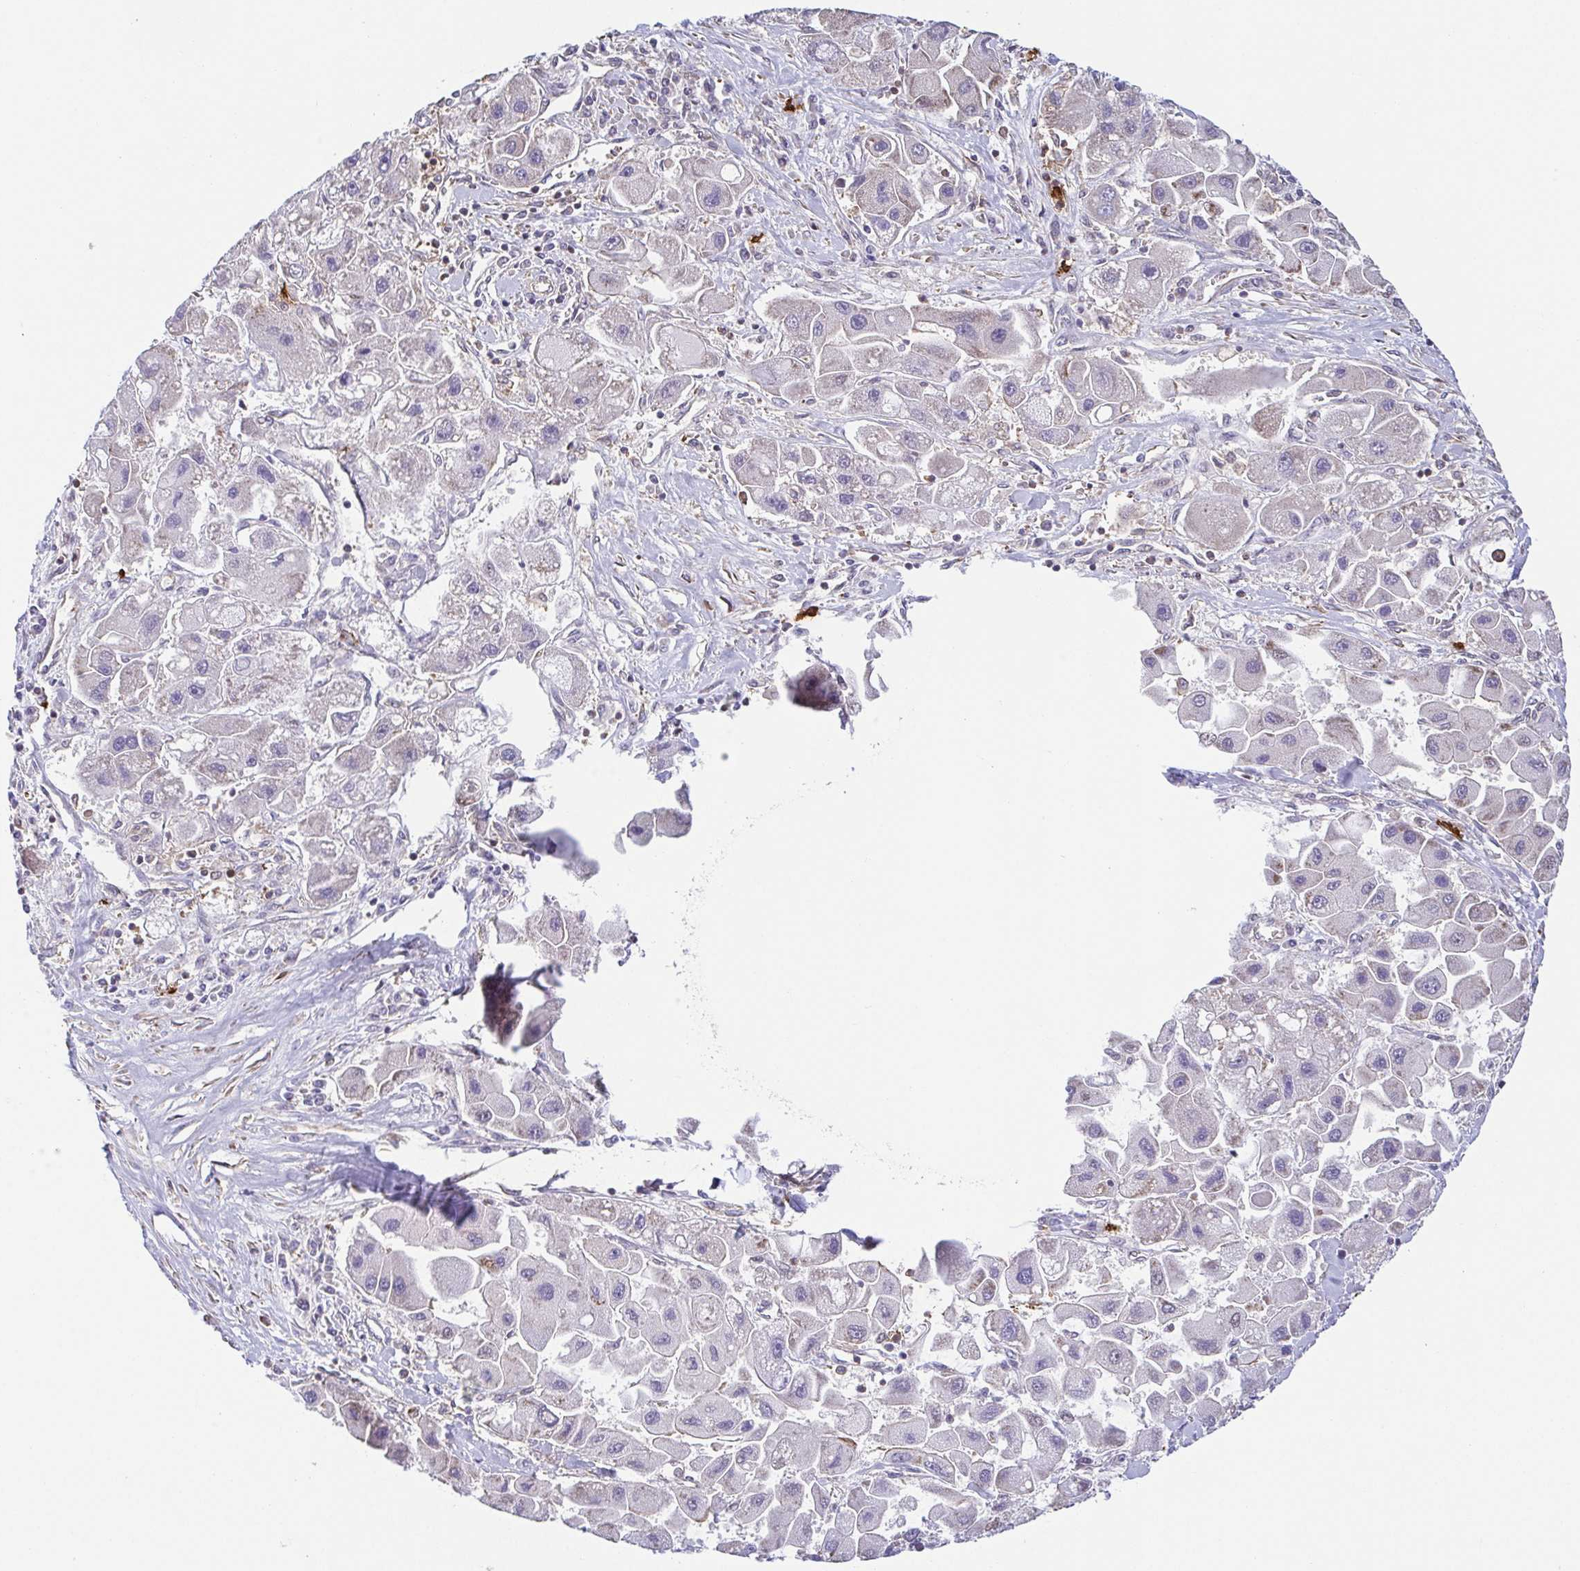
{"staining": {"intensity": "weak", "quantity": "<25%", "location": "cytoplasmic/membranous"}, "tissue": "liver cancer", "cell_type": "Tumor cells", "image_type": "cancer", "snomed": [{"axis": "morphology", "description": "Carcinoma, Hepatocellular, NOS"}, {"axis": "topography", "description": "Liver"}], "caption": "Immunohistochemistry (IHC) photomicrograph of neoplastic tissue: human liver cancer stained with DAB (3,3'-diaminobenzidine) demonstrates no significant protein staining in tumor cells.", "gene": "PREPL", "patient": {"sex": "male", "age": 24}}